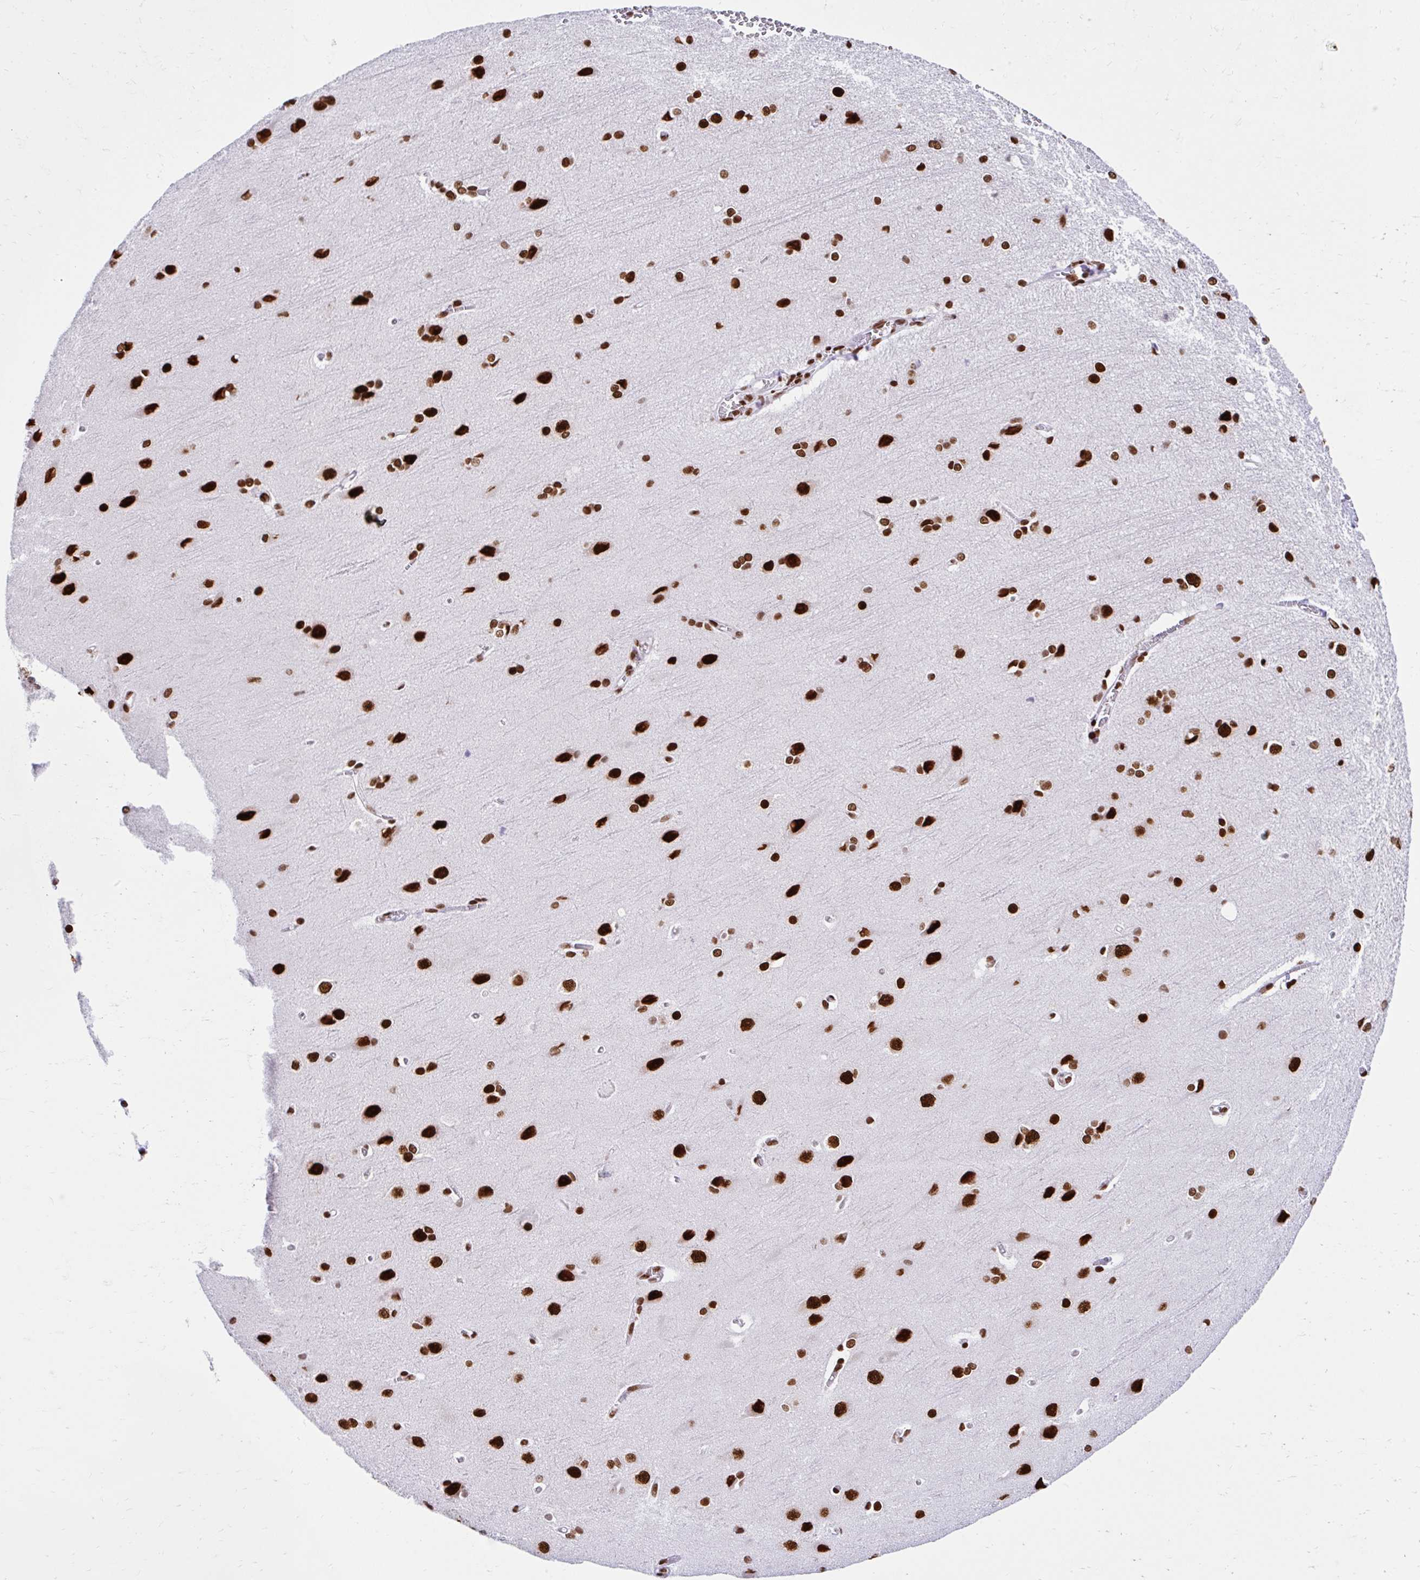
{"staining": {"intensity": "strong", "quantity": ">75%", "location": "nuclear"}, "tissue": "cerebral cortex", "cell_type": "Endothelial cells", "image_type": "normal", "snomed": [{"axis": "morphology", "description": "Normal tissue, NOS"}, {"axis": "topography", "description": "Cerebral cortex"}], "caption": "Benign cerebral cortex was stained to show a protein in brown. There is high levels of strong nuclear positivity in about >75% of endothelial cells.", "gene": "KHDRBS1", "patient": {"sex": "male", "age": 37}}